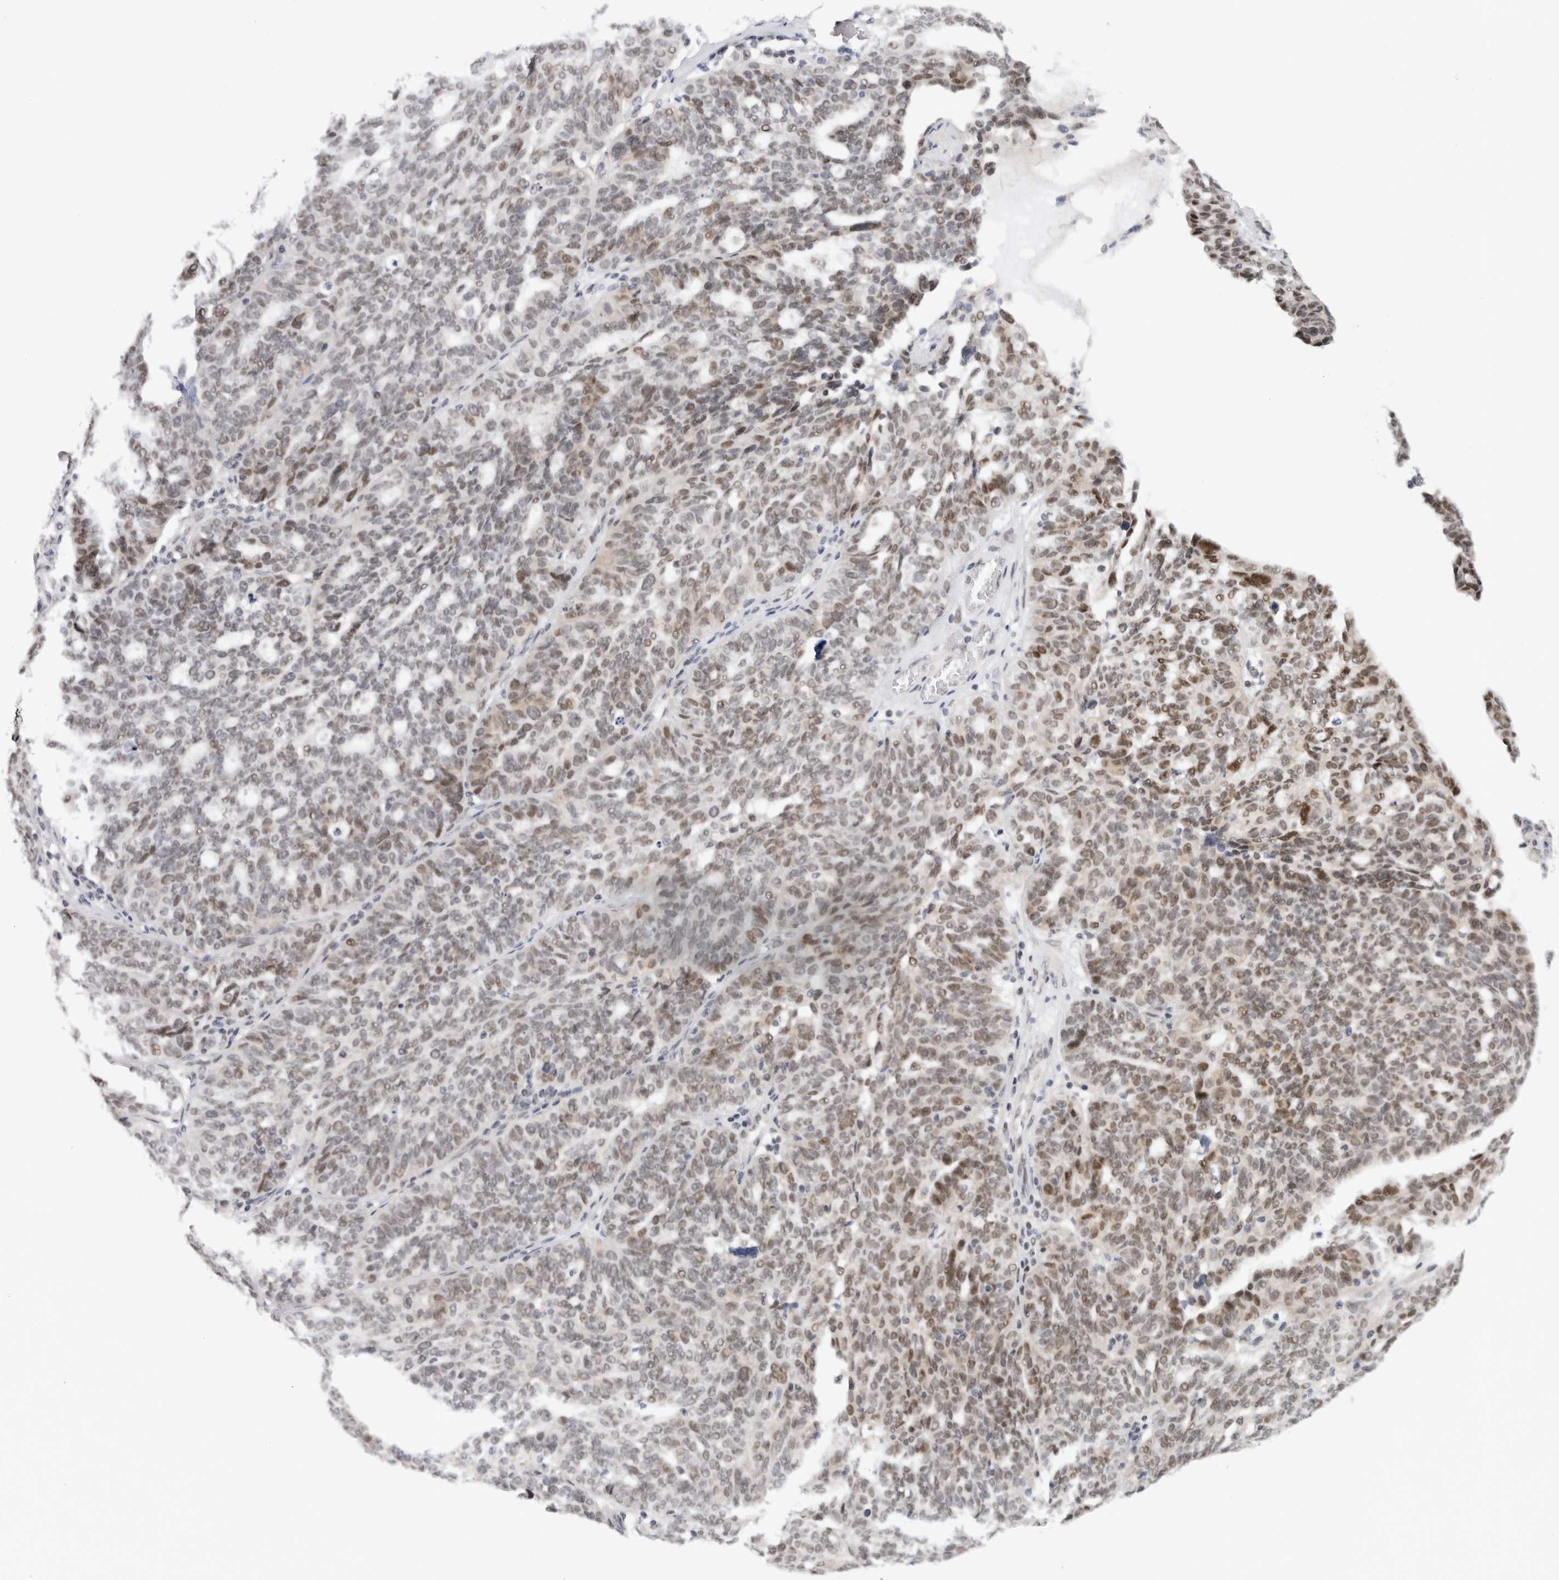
{"staining": {"intensity": "moderate", "quantity": "25%-75%", "location": "nuclear"}, "tissue": "ovarian cancer", "cell_type": "Tumor cells", "image_type": "cancer", "snomed": [{"axis": "morphology", "description": "Cystadenocarcinoma, serous, NOS"}, {"axis": "topography", "description": "Ovary"}], "caption": "The image shows staining of ovarian cancer (serous cystadenocarcinoma), revealing moderate nuclear protein staining (brown color) within tumor cells.", "gene": "HESX1", "patient": {"sex": "female", "age": 59}}